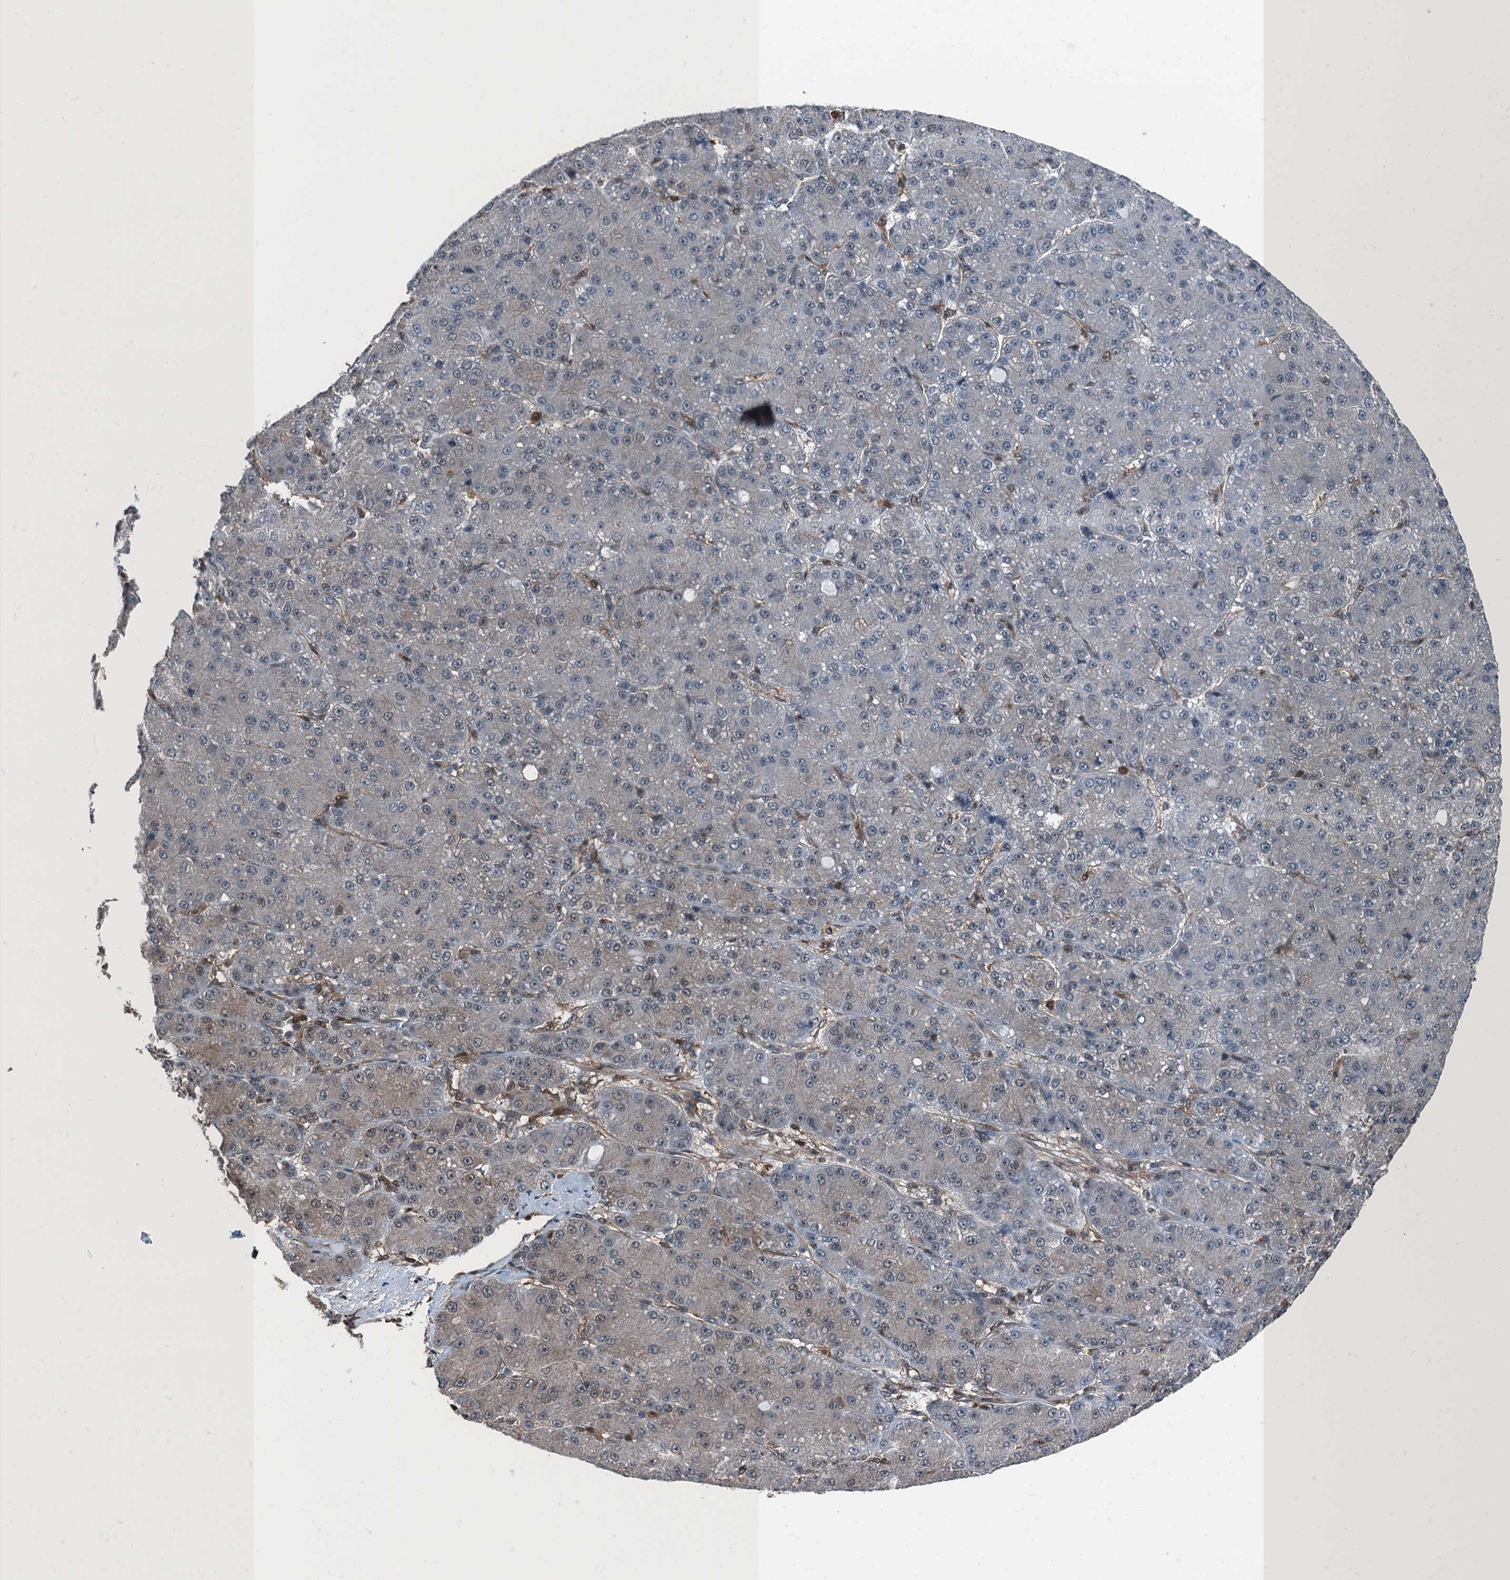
{"staining": {"intensity": "weak", "quantity": "<25%", "location": "cytoplasmic/membranous"}, "tissue": "liver cancer", "cell_type": "Tumor cells", "image_type": "cancer", "snomed": [{"axis": "morphology", "description": "Carcinoma, Hepatocellular, NOS"}, {"axis": "topography", "description": "Liver"}], "caption": "Liver cancer (hepatocellular carcinoma) was stained to show a protein in brown. There is no significant positivity in tumor cells.", "gene": "RNH1", "patient": {"sex": "male", "age": 67}}